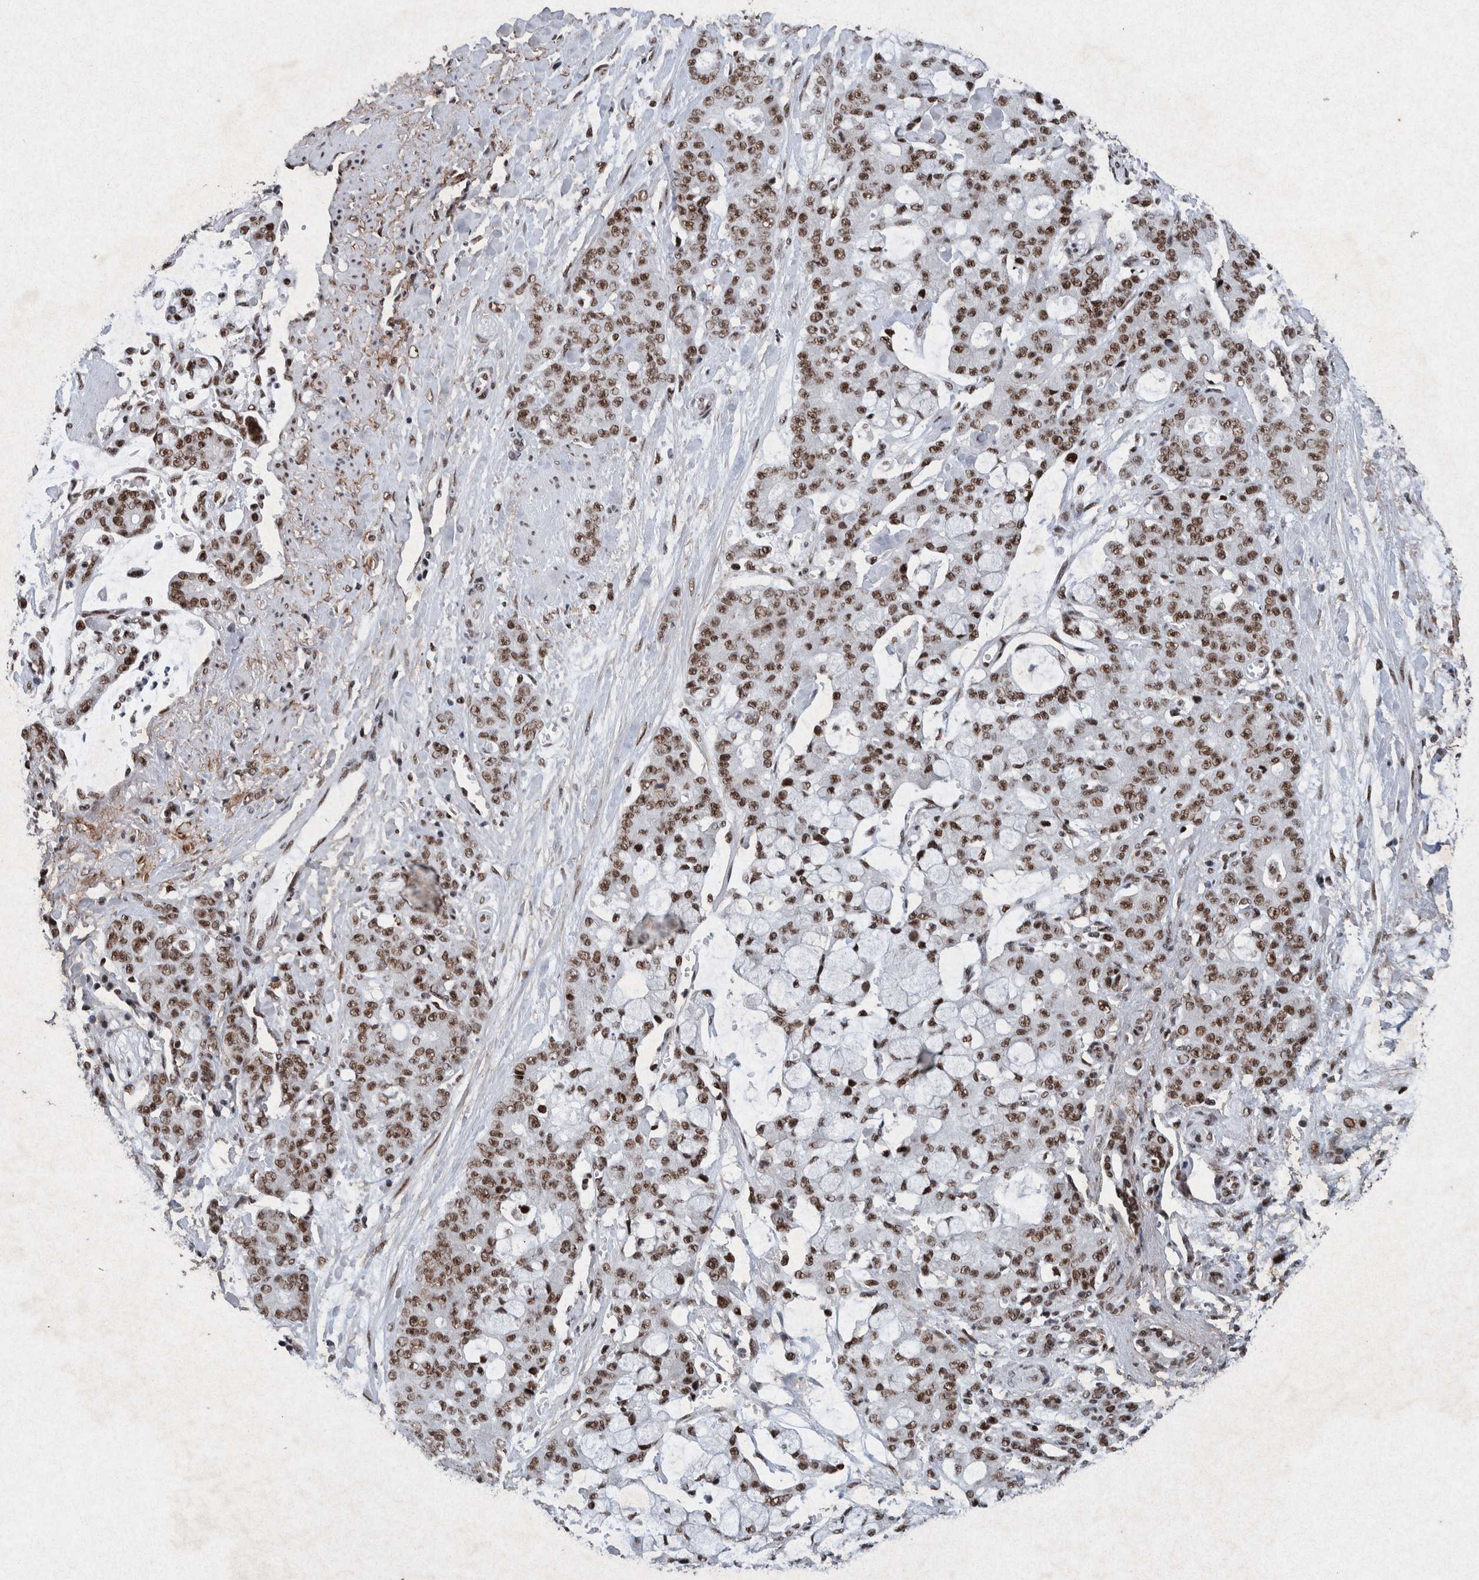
{"staining": {"intensity": "moderate", "quantity": ">75%", "location": "nuclear"}, "tissue": "pancreatic cancer", "cell_type": "Tumor cells", "image_type": "cancer", "snomed": [{"axis": "morphology", "description": "Adenocarcinoma, NOS"}, {"axis": "topography", "description": "Pancreas"}], "caption": "This photomicrograph exhibits pancreatic adenocarcinoma stained with IHC to label a protein in brown. The nuclear of tumor cells show moderate positivity for the protein. Nuclei are counter-stained blue.", "gene": "TAF10", "patient": {"sex": "female", "age": 73}}